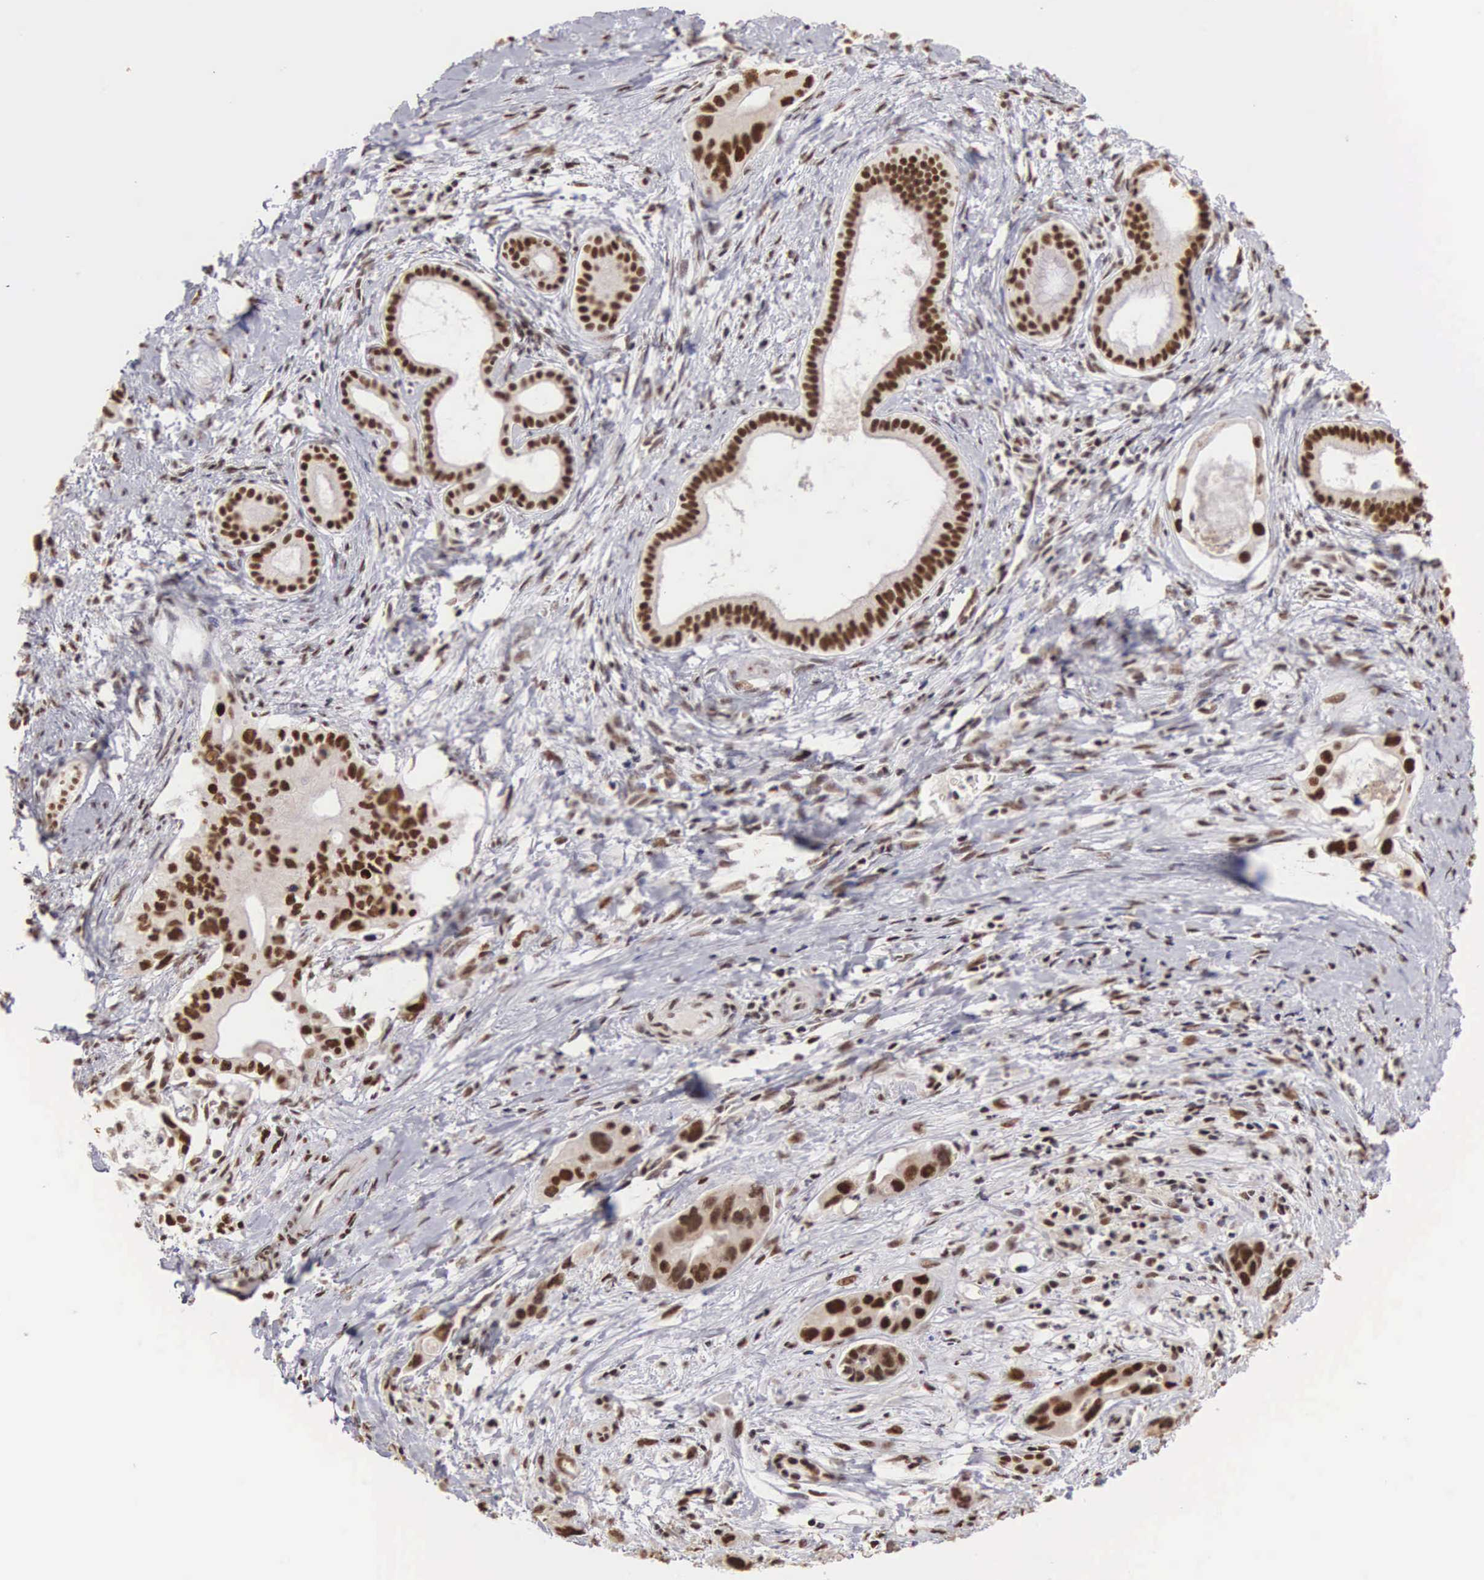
{"staining": {"intensity": "strong", "quantity": ">75%", "location": "nuclear"}, "tissue": "liver cancer", "cell_type": "Tumor cells", "image_type": "cancer", "snomed": [{"axis": "morphology", "description": "Cholangiocarcinoma"}, {"axis": "topography", "description": "Liver"}], "caption": "This is an image of immunohistochemistry staining of liver cholangiocarcinoma, which shows strong positivity in the nuclear of tumor cells.", "gene": "HTATSF1", "patient": {"sex": "female", "age": 65}}